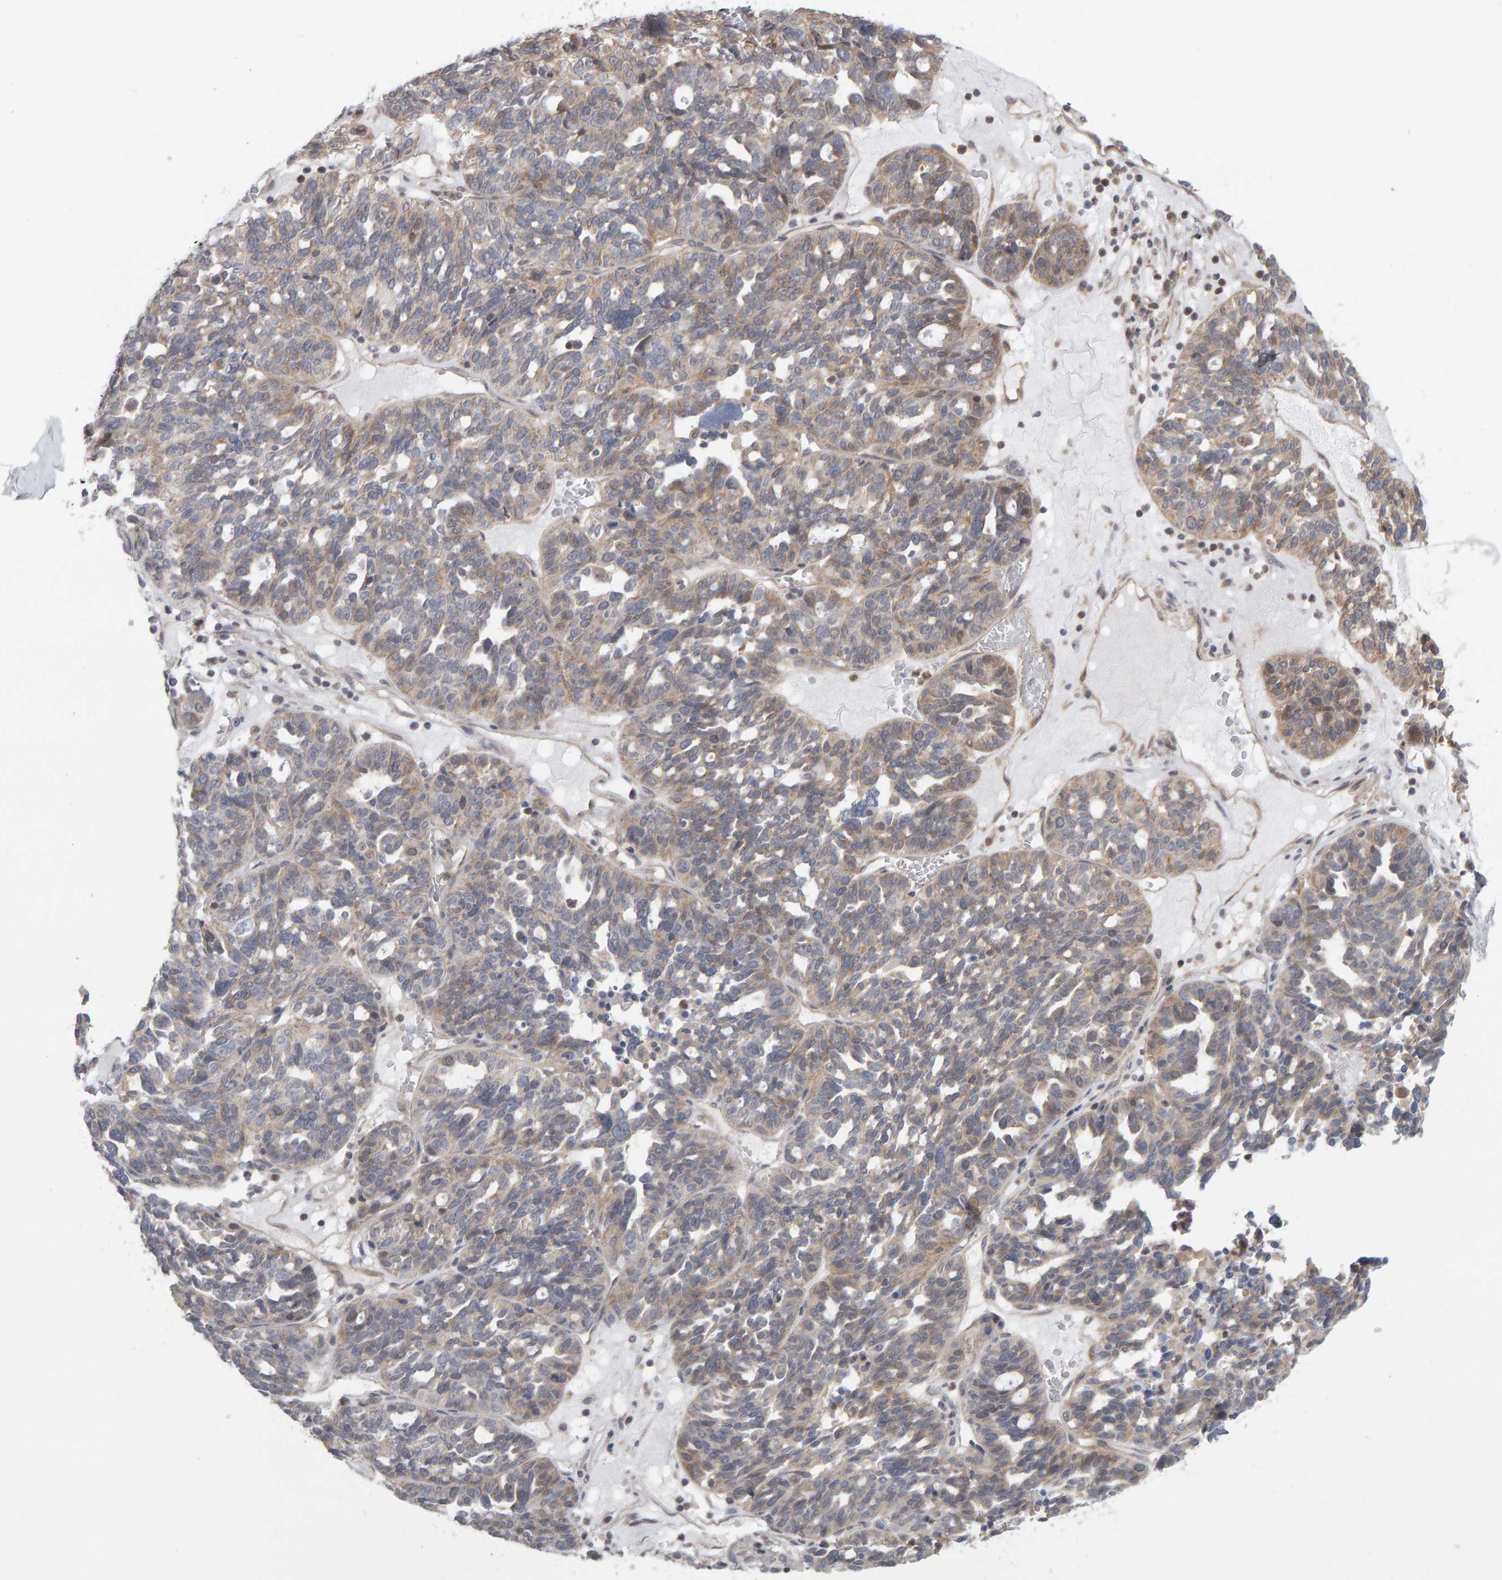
{"staining": {"intensity": "weak", "quantity": ">75%", "location": "cytoplasmic/membranous"}, "tissue": "ovarian cancer", "cell_type": "Tumor cells", "image_type": "cancer", "snomed": [{"axis": "morphology", "description": "Cystadenocarcinoma, serous, NOS"}, {"axis": "topography", "description": "Ovary"}], "caption": "This image shows immunohistochemistry staining of ovarian serous cystadenocarcinoma, with low weak cytoplasmic/membranous staining in approximately >75% of tumor cells.", "gene": "MSRA", "patient": {"sex": "female", "age": 59}}